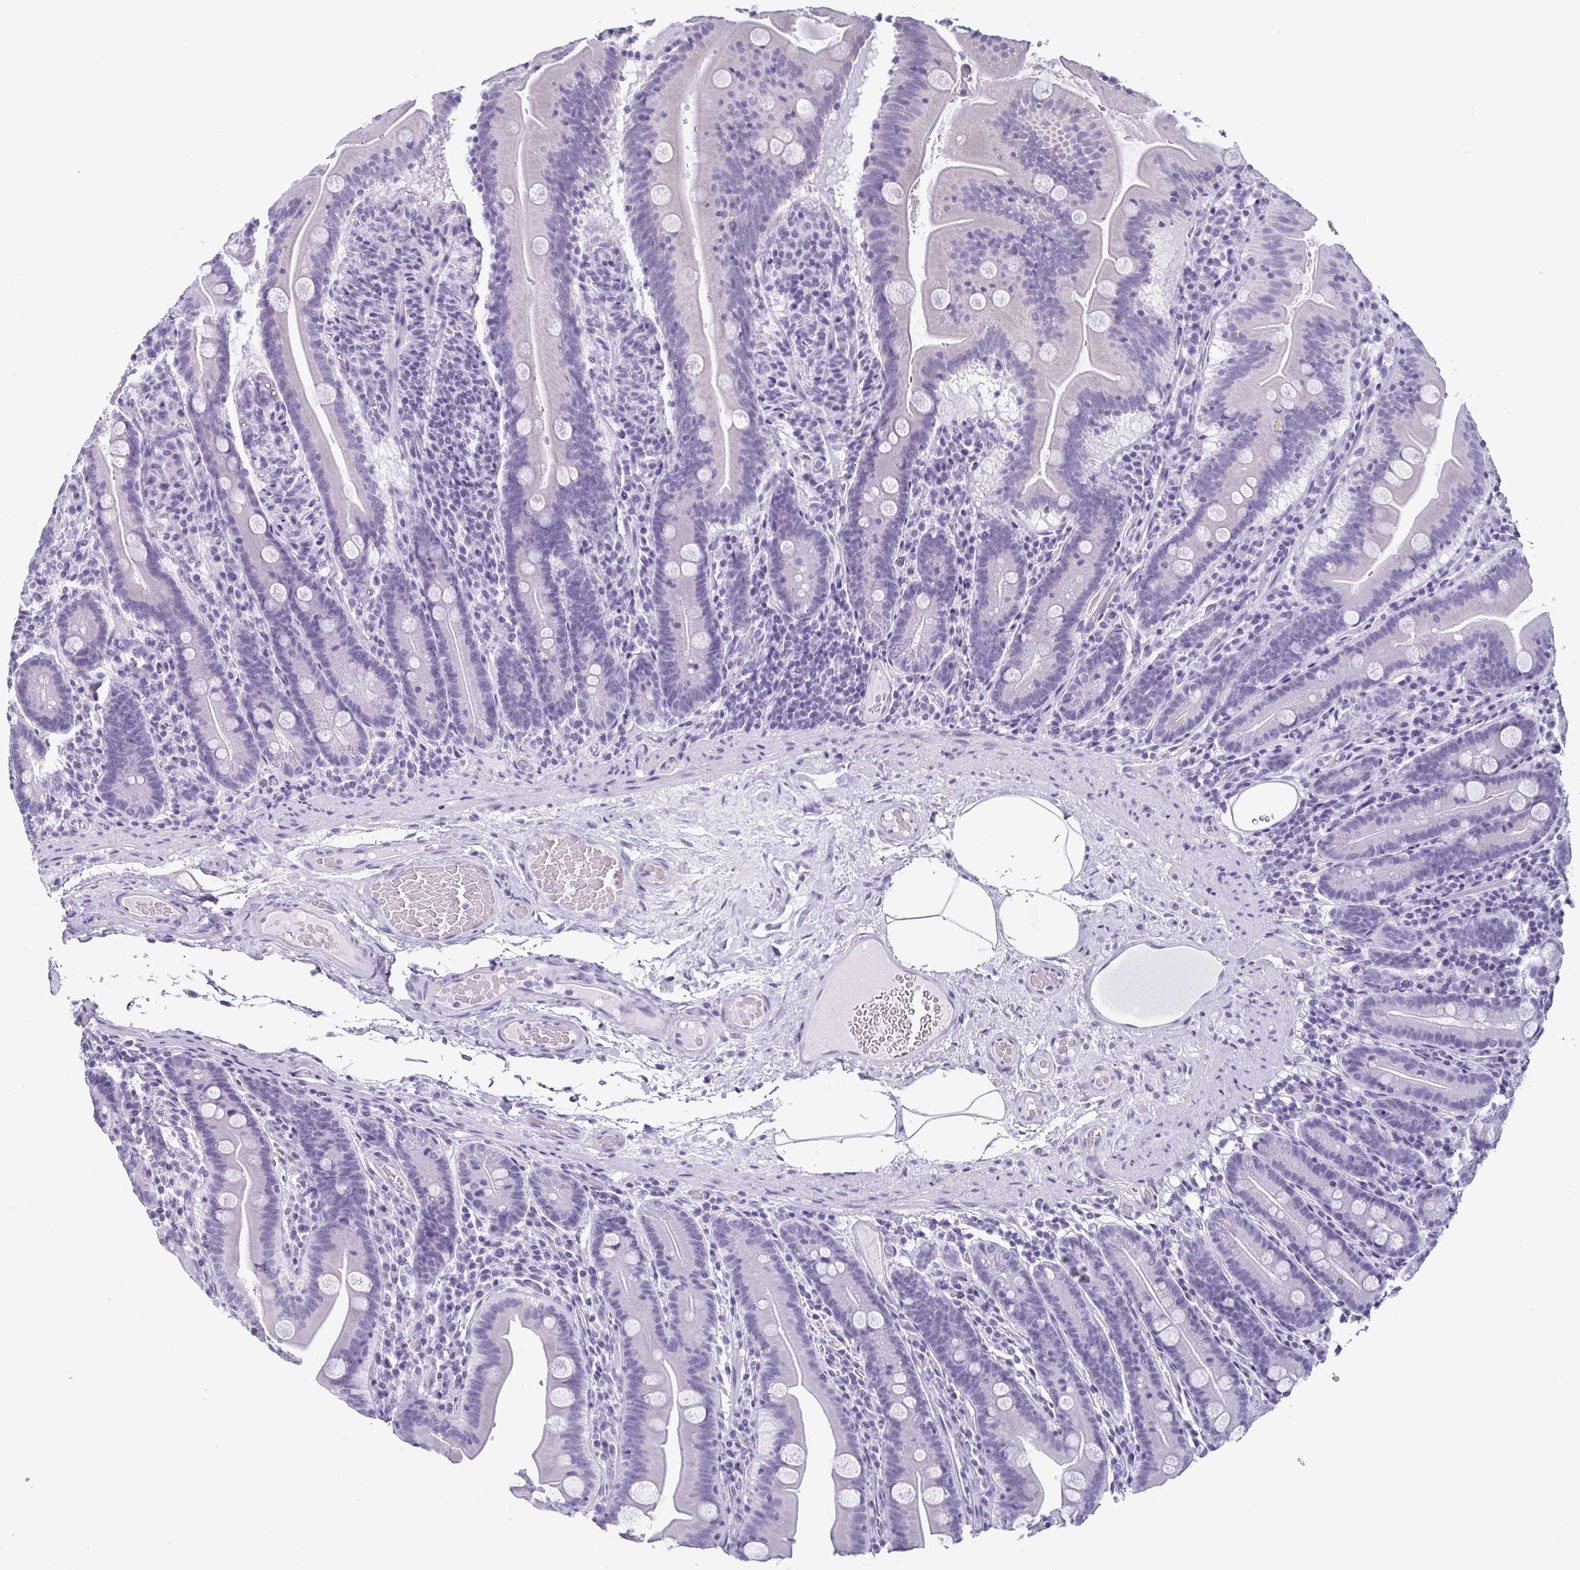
{"staining": {"intensity": "negative", "quantity": "none", "location": "none"}, "tissue": "small intestine", "cell_type": "Glandular cells", "image_type": "normal", "snomed": [{"axis": "morphology", "description": "Normal tissue, NOS"}, {"axis": "topography", "description": "Small intestine"}], "caption": "IHC micrograph of benign small intestine stained for a protein (brown), which exhibits no staining in glandular cells.", "gene": "KRT78", "patient": {"sex": "male", "age": 37}}